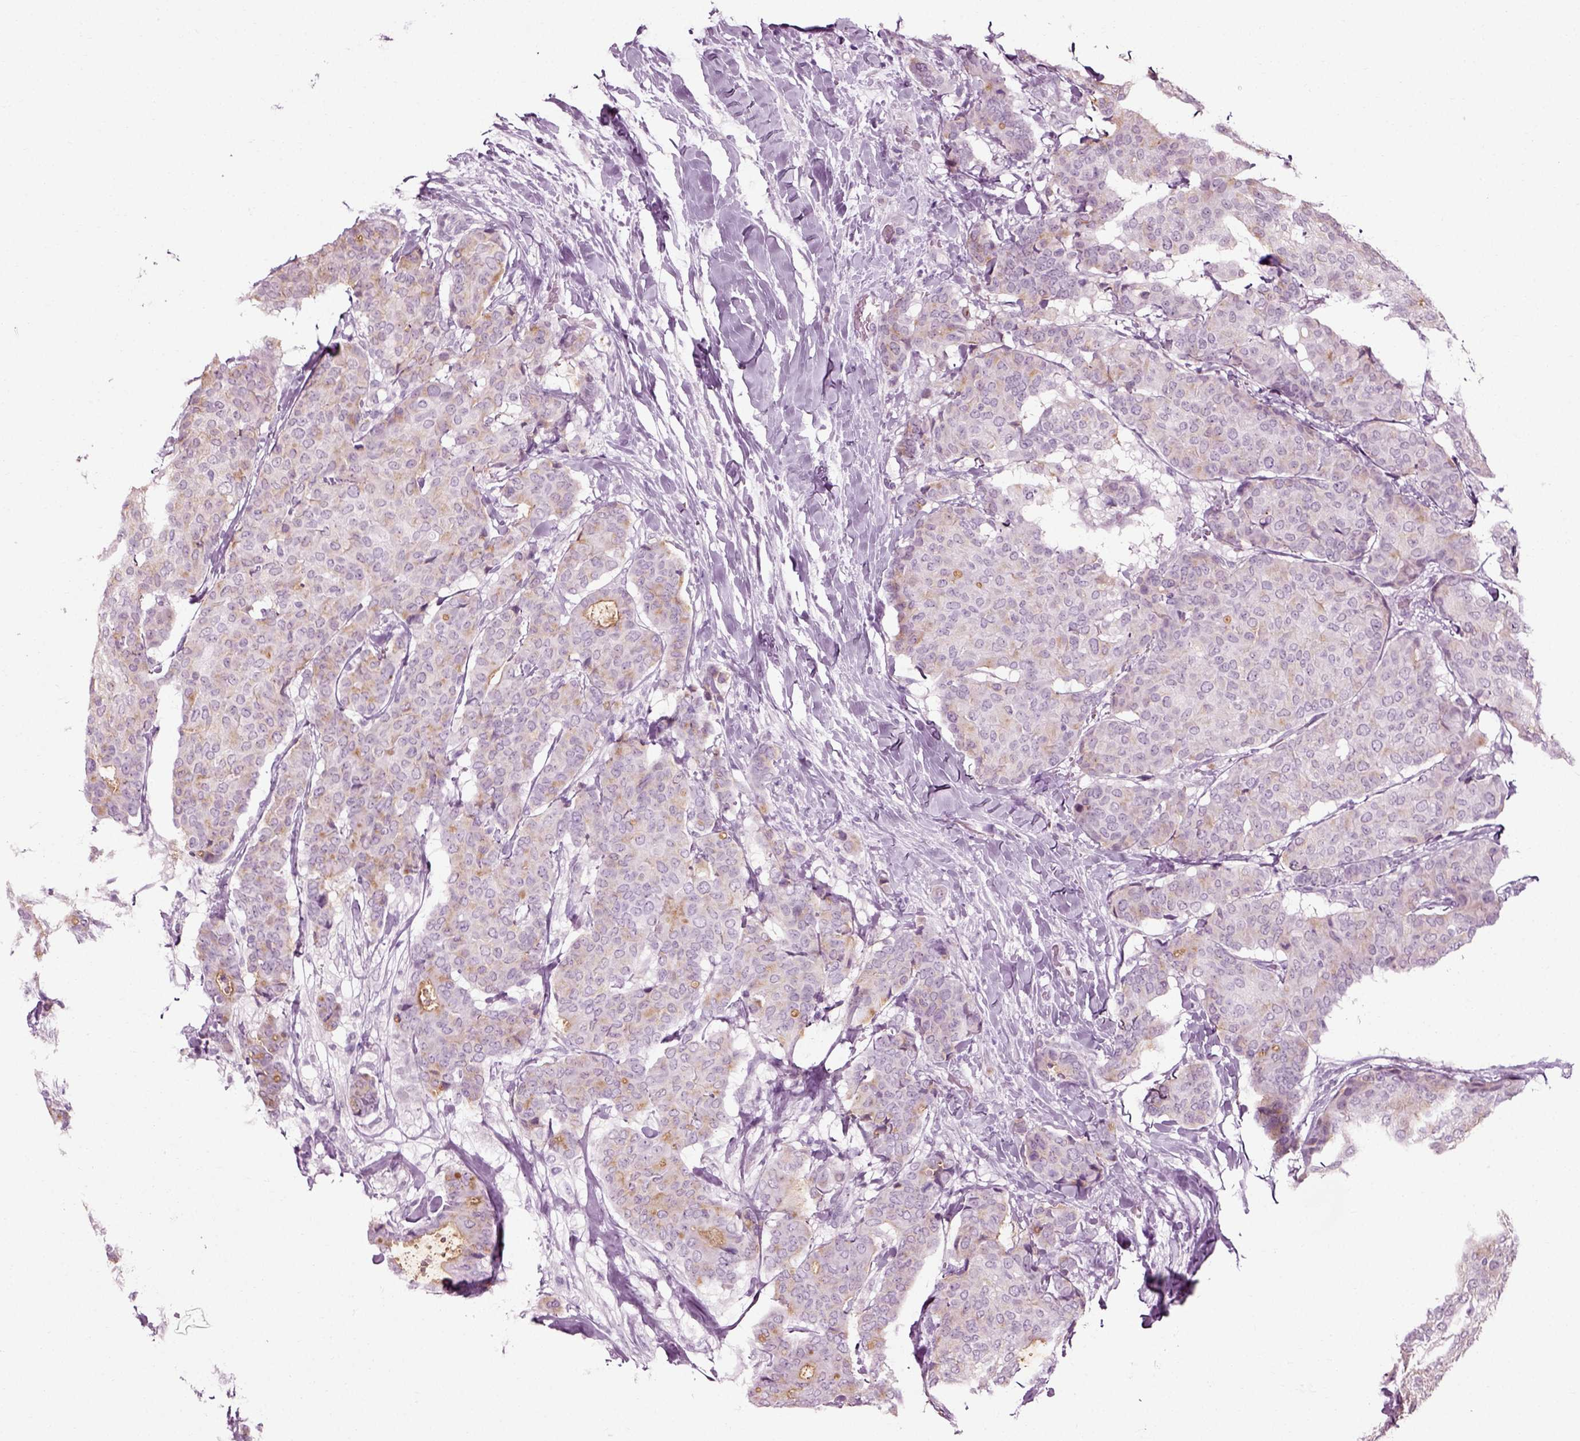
{"staining": {"intensity": "moderate", "quantity": "<25%", "location": "cytoplasmic/membranous"}, "tissue": "breast cancer", "cell_type": "Tumor cells", "image_type": "cancer", "snomed": [{"axis": "morphology", "description": "Duct carcinoma"}, {"axis": "topography", "description": "Breast"}], "caption": "Immunohistochemistry (DAB (3,3'-diaminobenzidine)) staining of human infiltrating ductal carcinoma (breast) displays moderate cytoplasmic/membranous protein staining in about <25% of tumor cells.", "gene": "SLC26A8", "patient": {"sex": "female", "age": 75}}